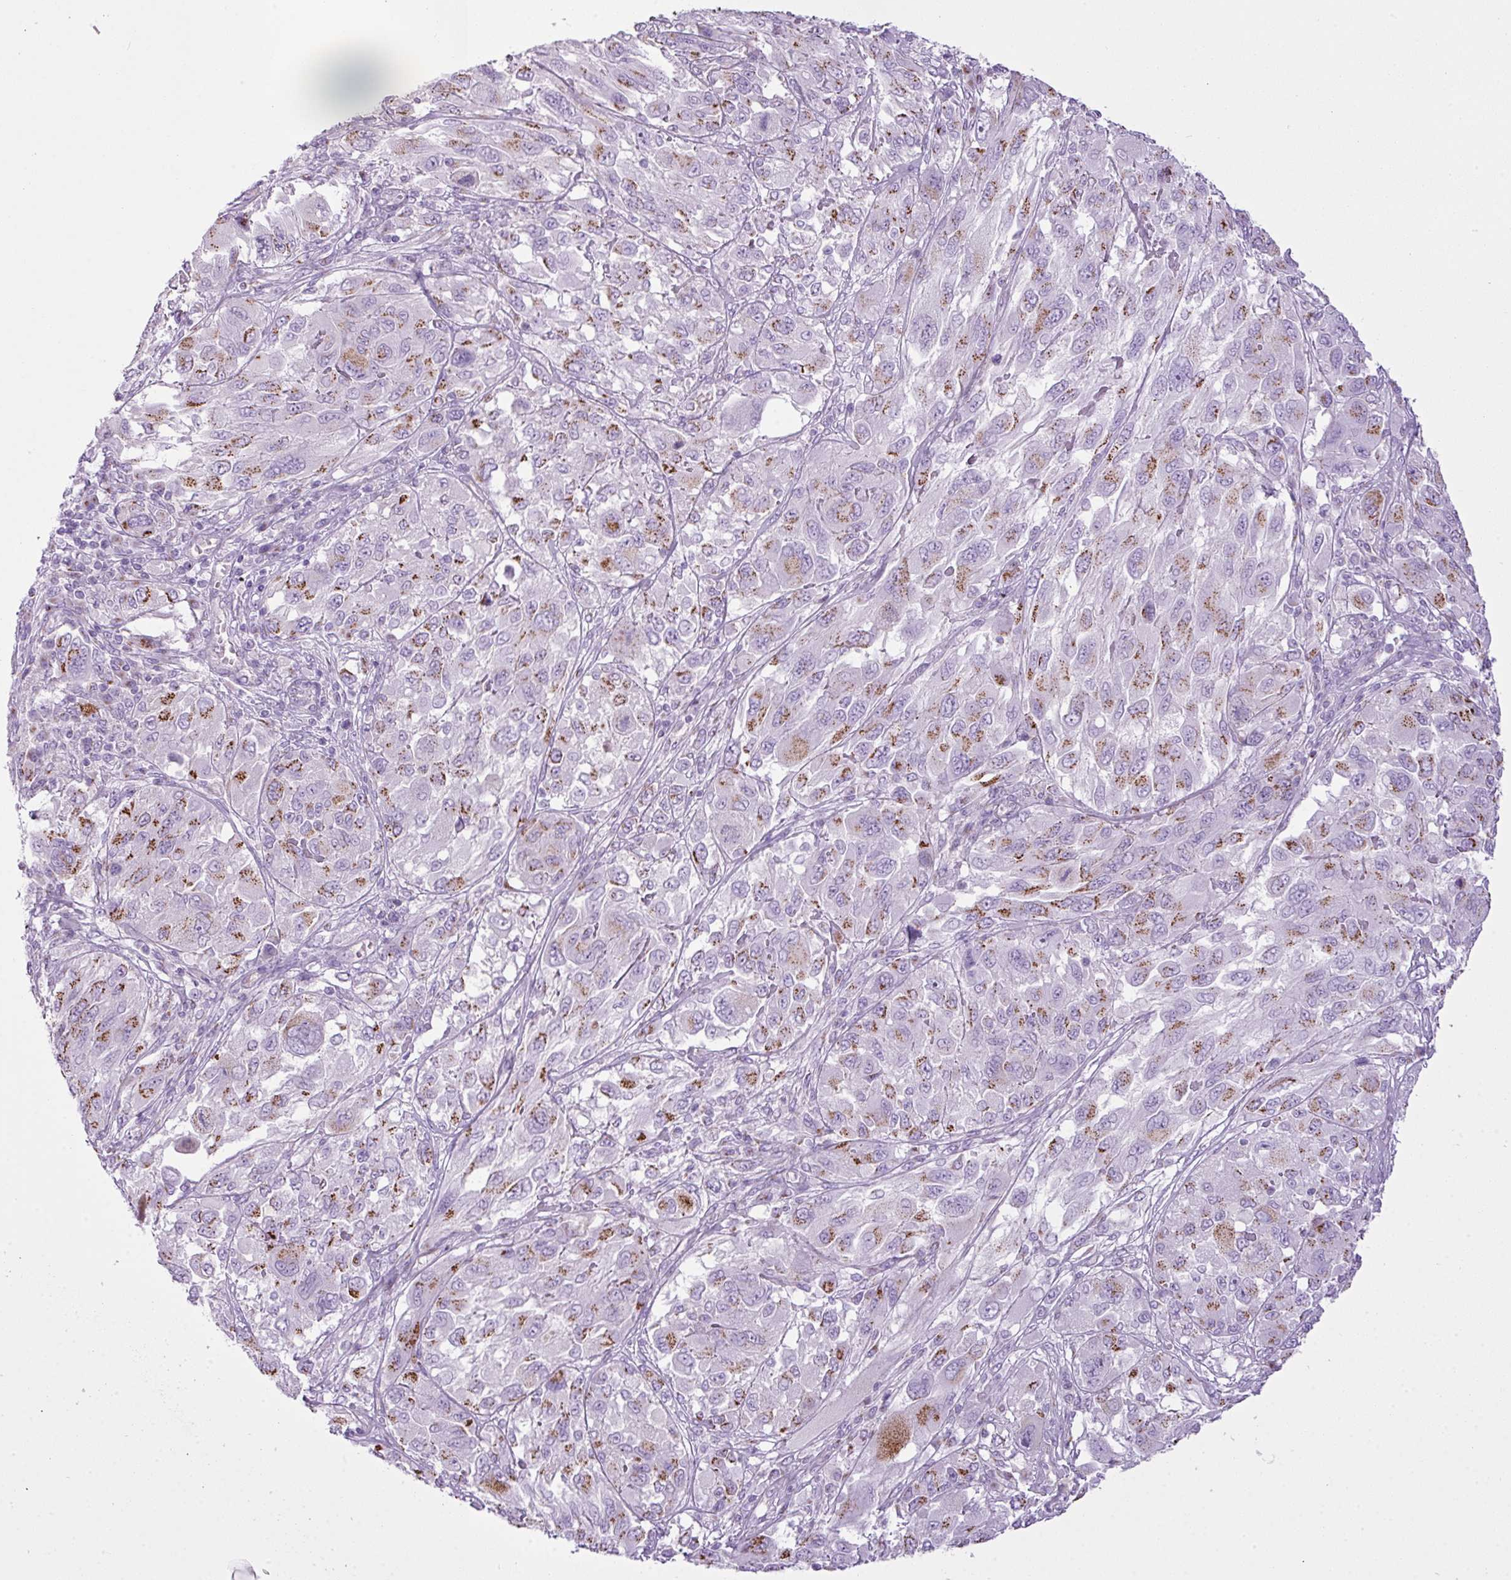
{"staining": {"intensity": "moderate", "quantity": "25%-75%", "location": "cytoplasmic/membranous"}, "tissue": "melanoma", "cell_type": "Tumor cells", "image_type": "cancer", "snomed": [{"axis": "morphology", "description": "Malignant melanoma, NOS"}, {"axis": "topography", "description": "Skin"}], "caption": "This micrograph reveals melanoma stained with IHC to label a protein in brown. The cytoplasmic/membranous of tumor cells show moderate positivity for the protein. Nuclei are counter-stained blue.", "gene": "FAM43A", "patient": {"sex": "female", "age": 91}}